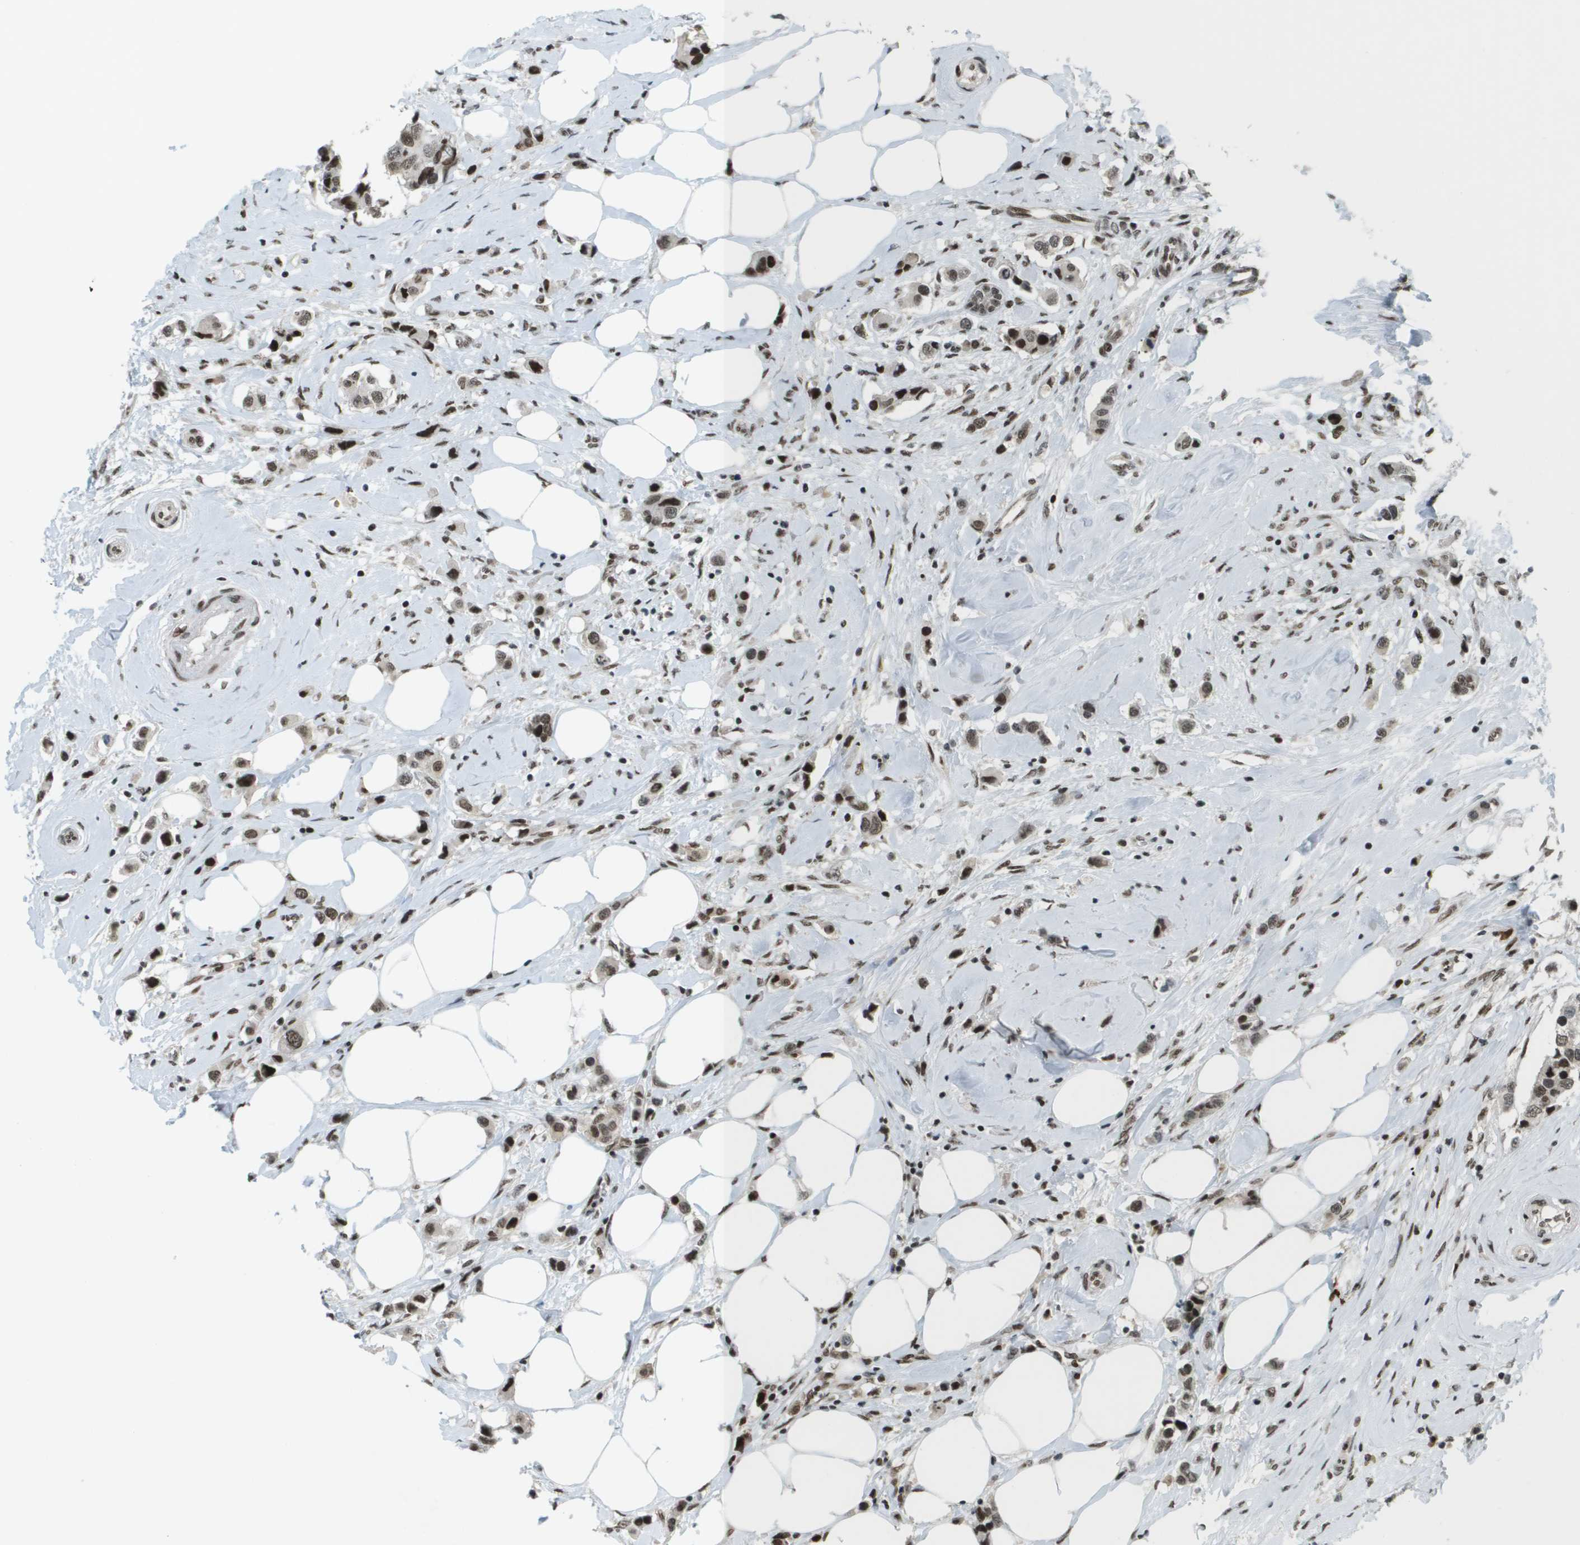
{"staining": {"intensity": "moderate", "quantity": ">75%", "location": "cytoplasmic/membranous,nuclear"}, "tissue": "breast cancer", "cell_type": "Tumor cells", "image_type": "cancer", "snomed": [{"axis": "morphology", "description": "Normal tissue, NOS"}, {"axis": "morphology", "description": "Duct carcinoma"}, {"axis": "topography", "description": "Breast"}], "caption": "High-power microscopy captured an IHC image of intraductal carcinoma (breast), revealing moderate cytoplasmic/membranous and nuclear positivity in about >75% of tumor cells. (Stains: DAB (3,3'-diaminobenzidine) in brown, nuclei in blue, Microscopy: brightfield microscopy at high magnification).", "gene": "IRF7", "patient": {"sex": "female", "age": 50}}